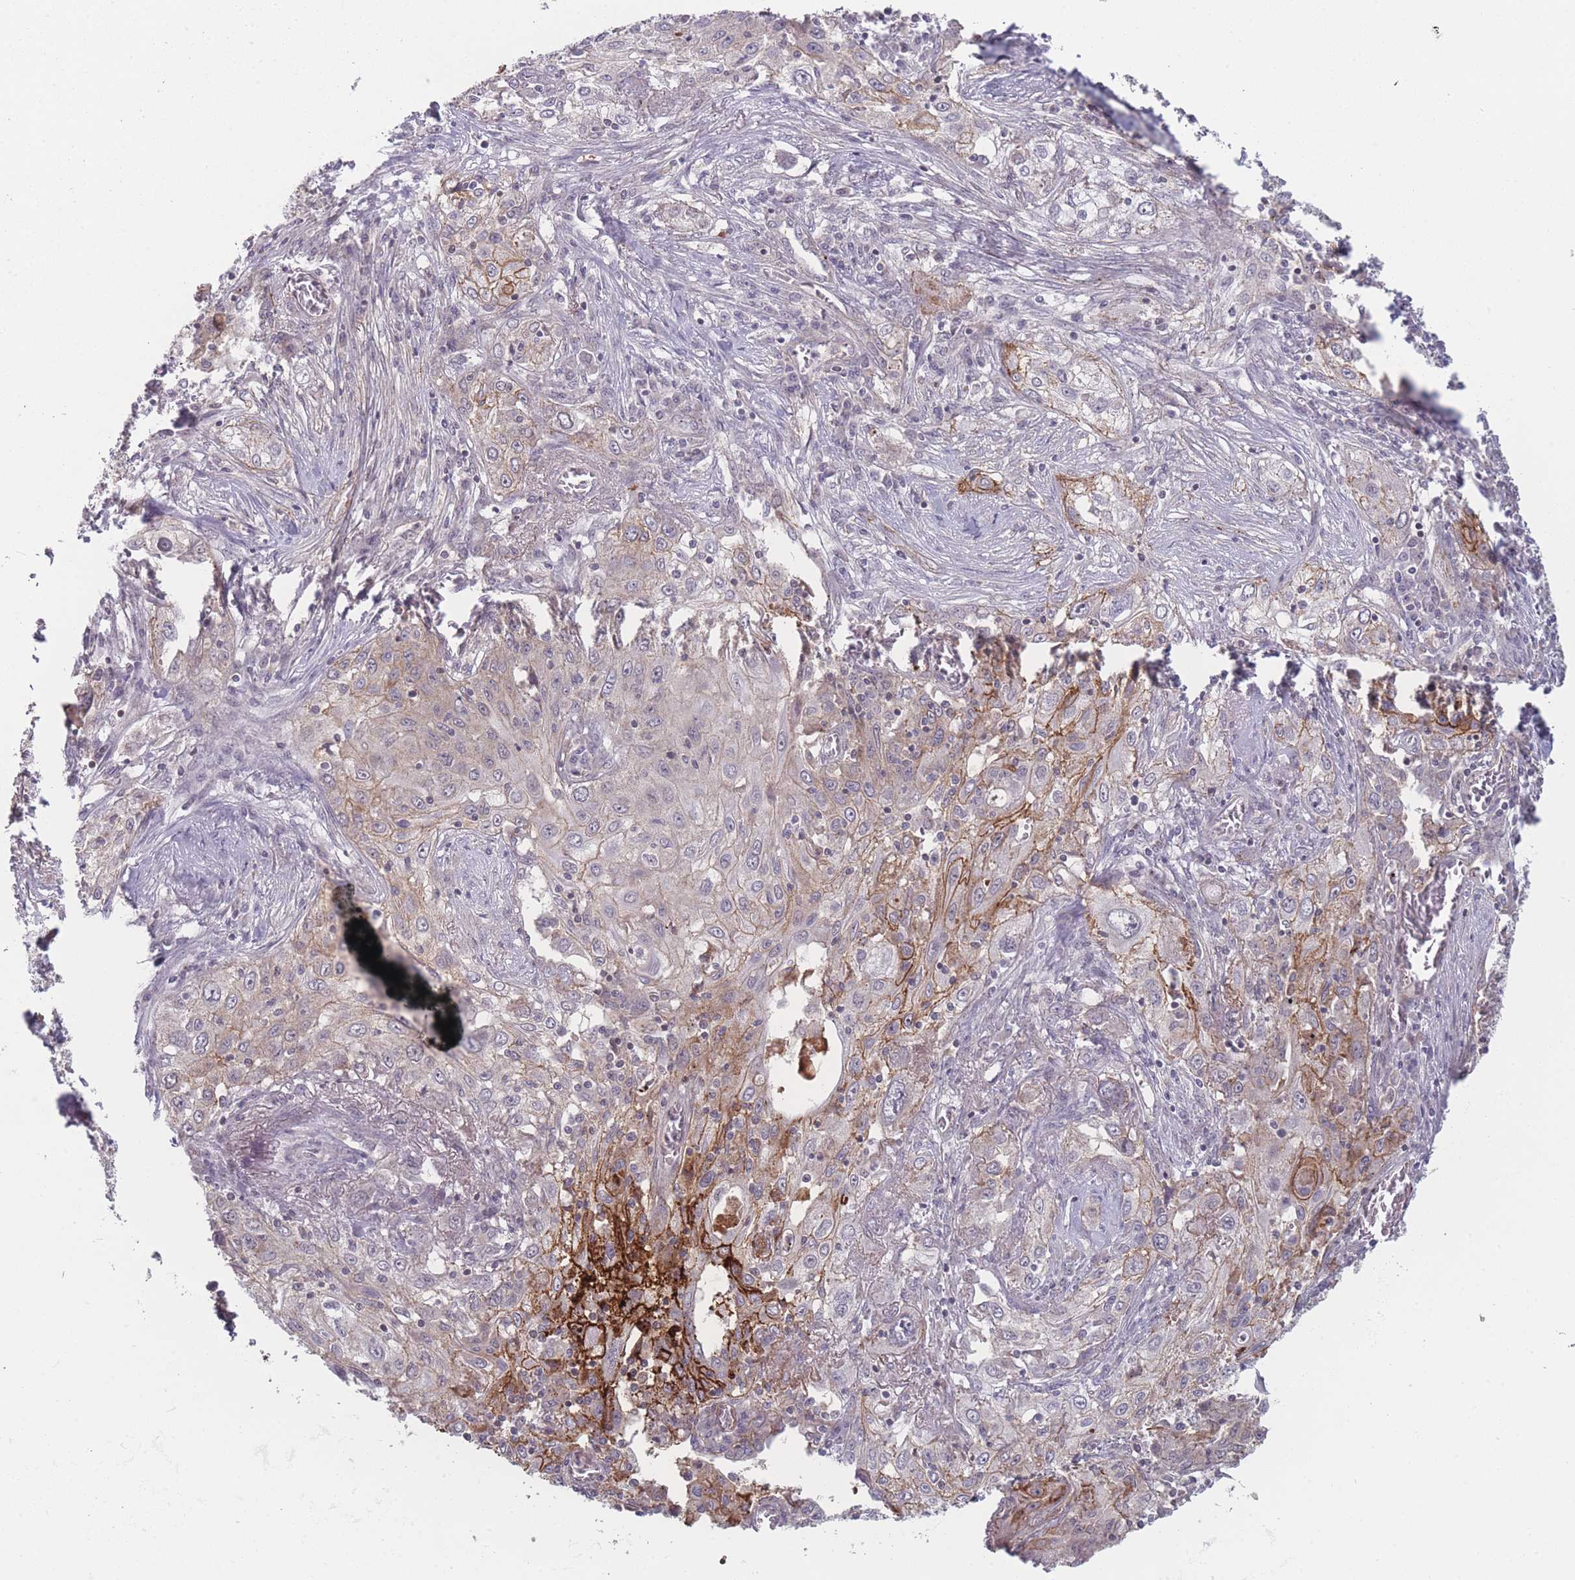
{"staining": {"intensity": "moderate", "quantity": "<25%", "location": "cytoplasmic/membranous"}, "tissue": "lung cancer", "cell_type": "Tumor cells", "image_type": "cancer", "snomed": [{"axis": "morphology", "description": "Squamous cell carcinoma, NOS"}, {"axis": "topography", "description": "Lung"}], "caption": "IHC (DAB) staining of lung cancer (squamous cell carcinoma) demonstrates moderate cytoplasmic/membranous protein expression in approximately <25% of tumor cells.", "gene": "TMEM232", "patient": {"sex": "female", "age": 69}}